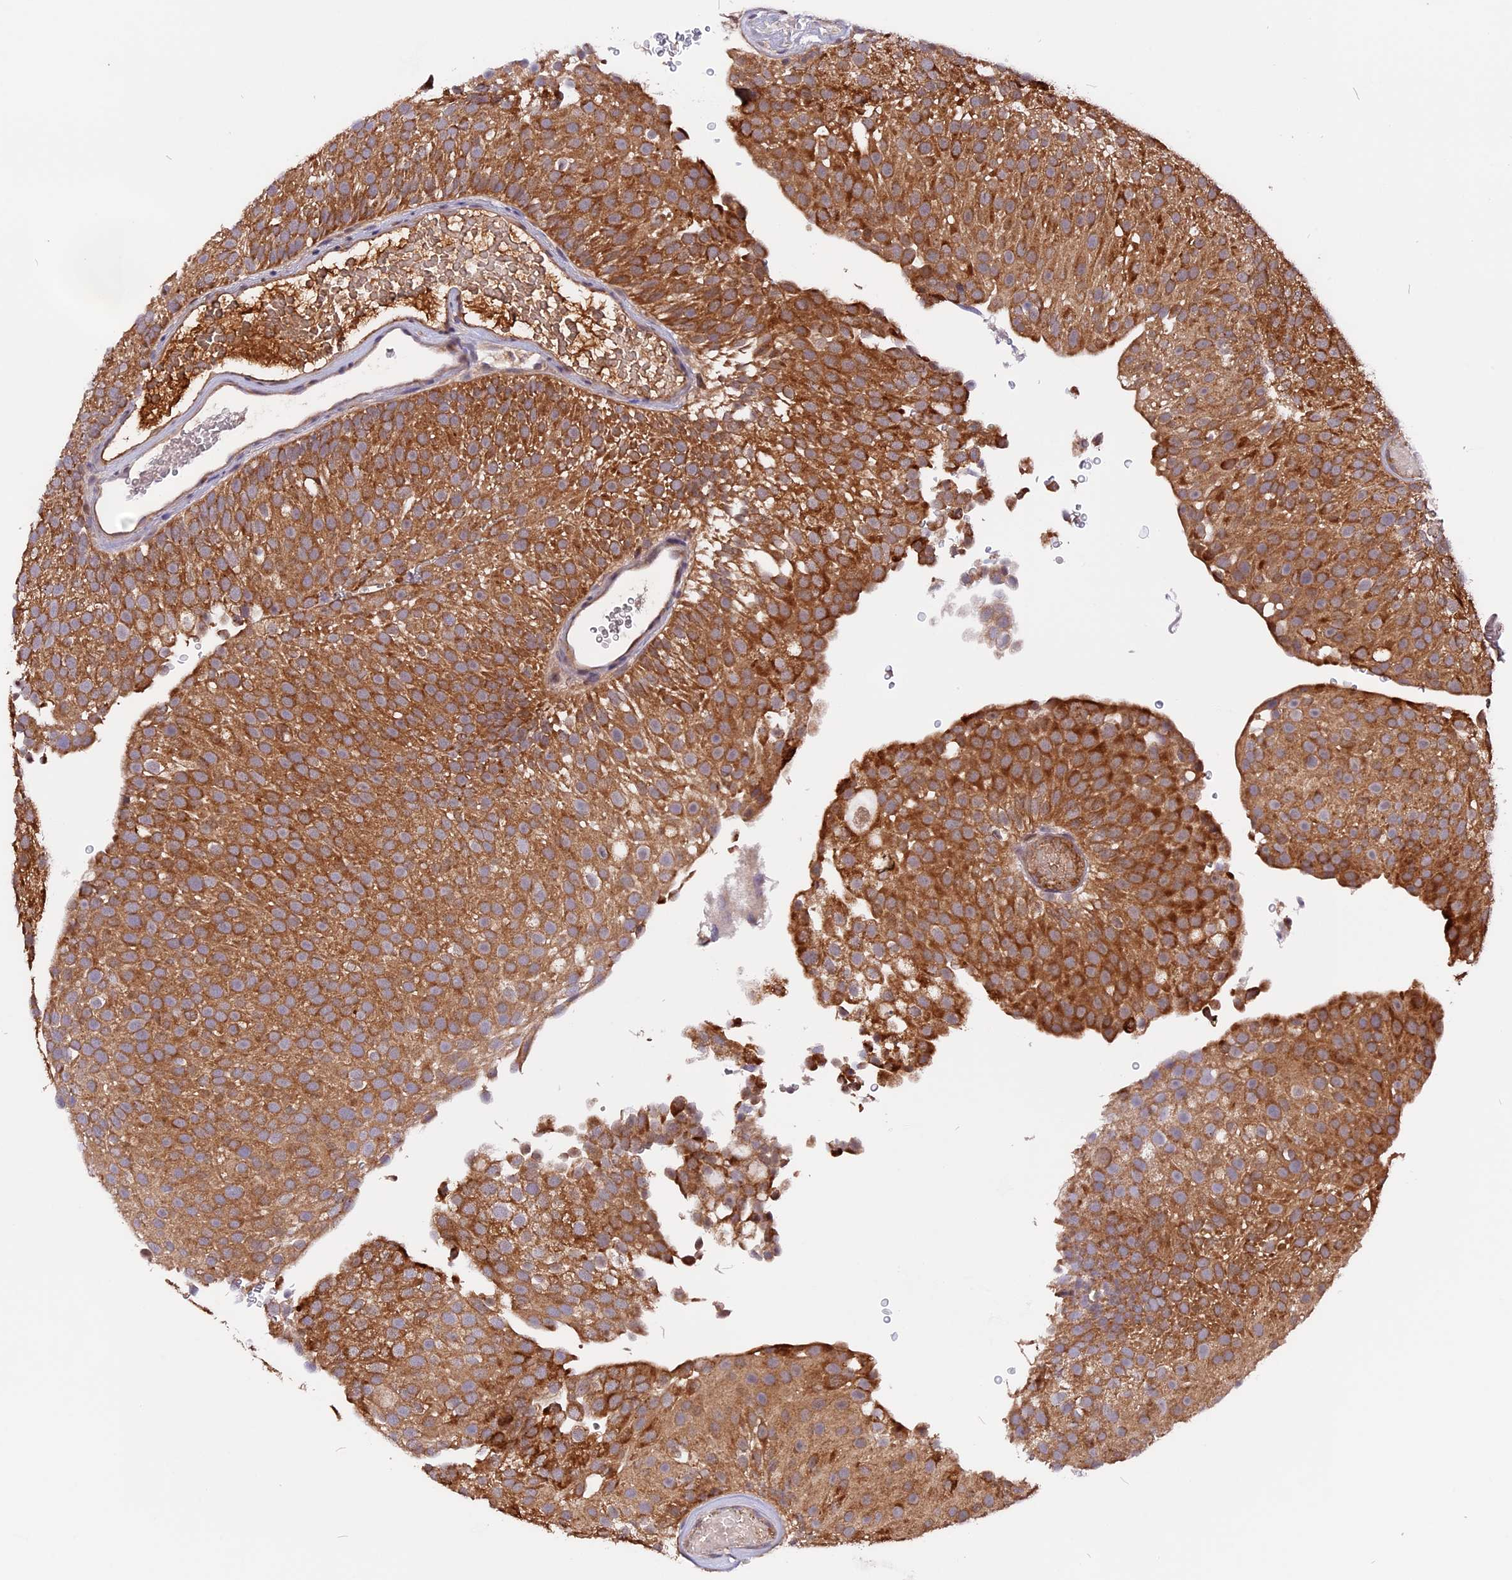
{"staining": {"intensity": "strong", "quantity": "25%-75%", "location": "cytoplasmic/membranous"}, "tissue": "urothelial cancer", "cell_type": "Tumor cells", "image_type": "cancer", "snomed": [{"axis": "morphology", "description": "Urothelial carcinoma, Low grade"}, {"axis": "topography", "description": "Urinary bladder"}], "caption": "Urothelial cancer stained with a protein marker displays strong staining in tumor cells.", "gene": "MARK4", "patient": {"sex": "male", "age": 78}}